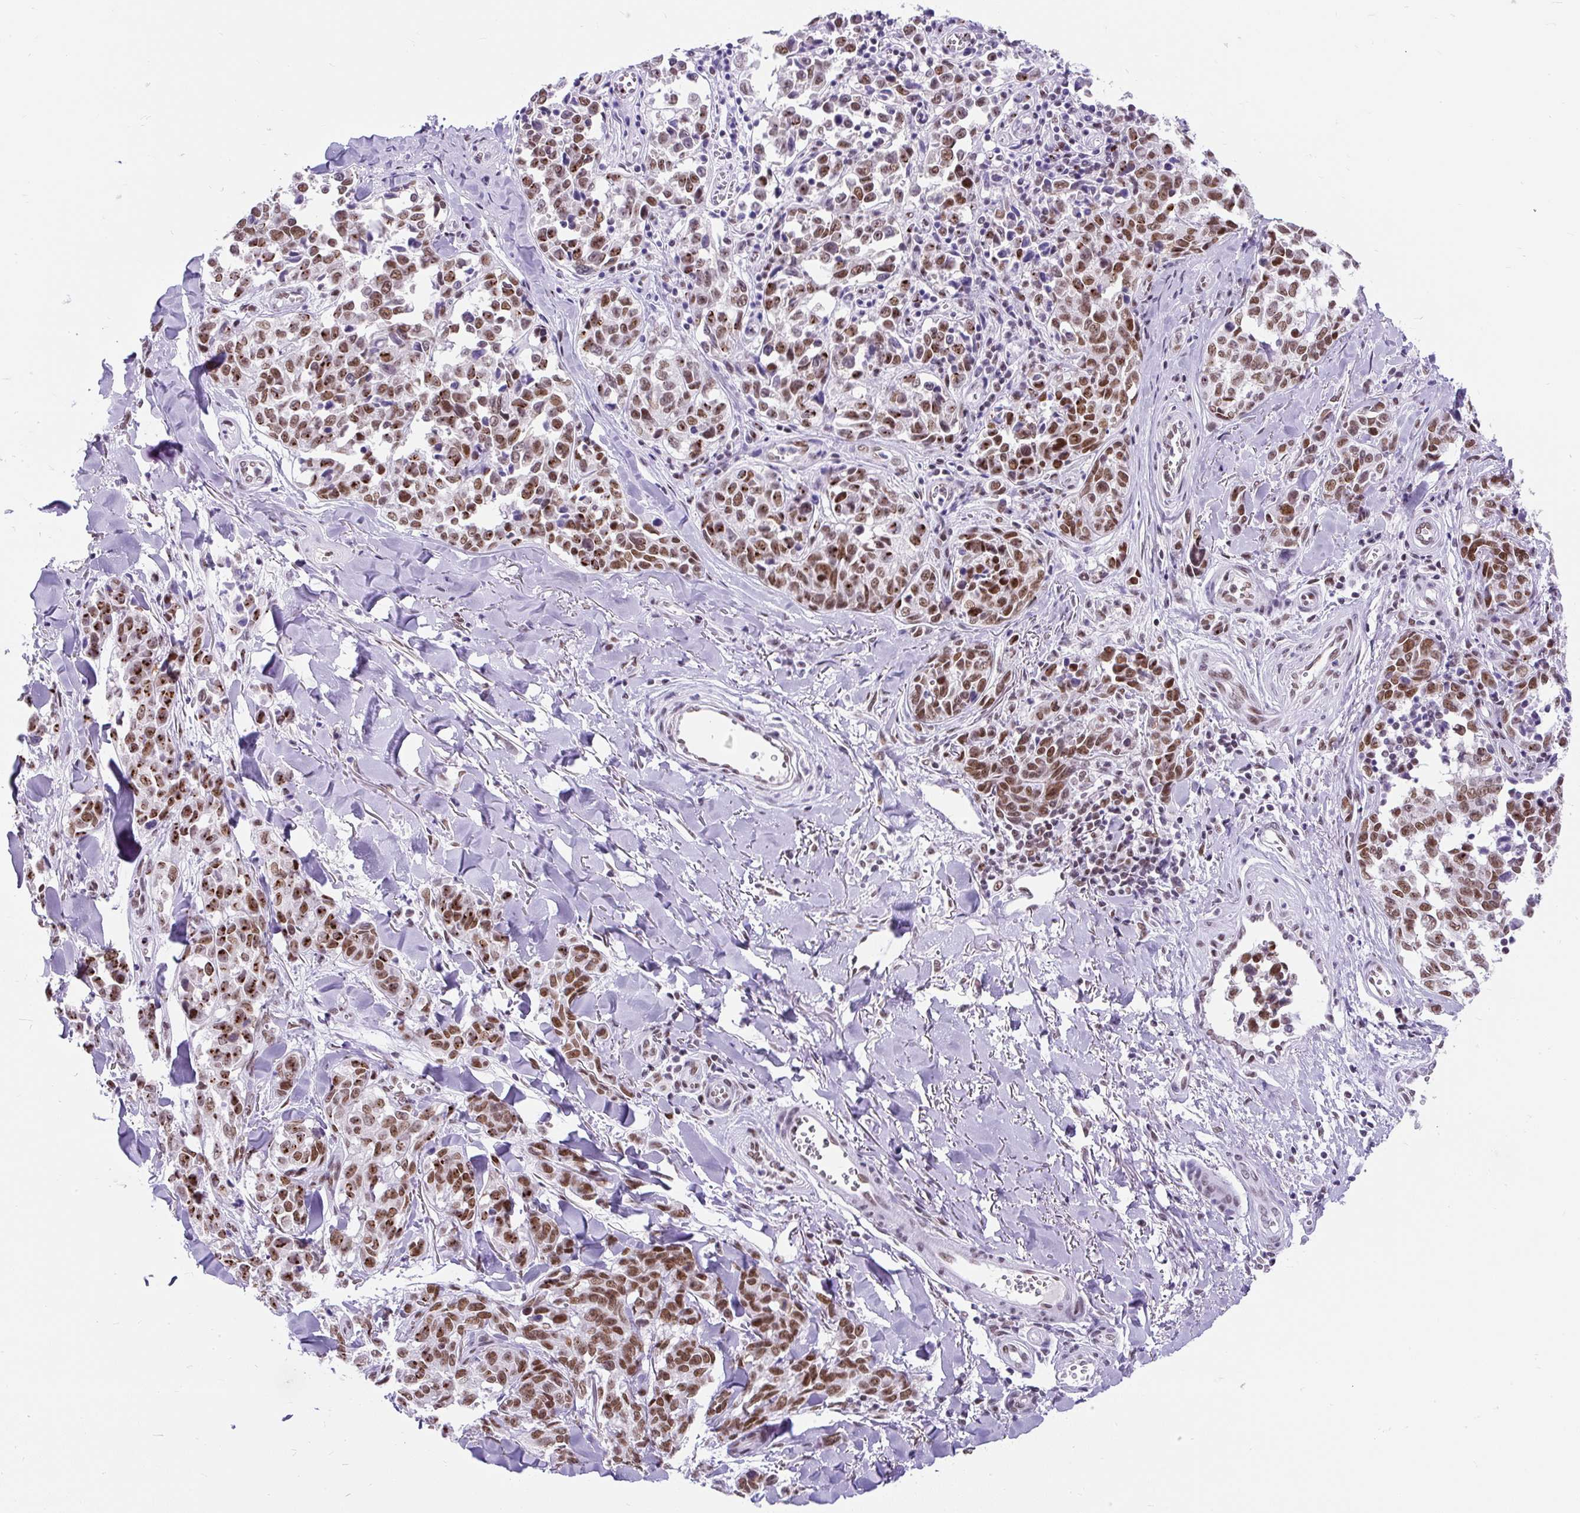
{"staining": {"intensity": "moderate", "quantity": ">75%", "location": "nuclear"}, "tissue": "melanoma", "cell_type": "Tumor cells", "image_type": "cancer", "snomed": [{"axis": "morphology", "description": "Malignant melanoma, NOS"}, {"axis": "topography", "description": "Skin"}], "caption": "This histopathology image demonstrates immunohistochemistry staining of human melanoma, with medium moderate nuclear positivity in approximately >75% of tumor cells.", "gene": "PLCXD2", "patient": {"sex": "female", "age": 64}}